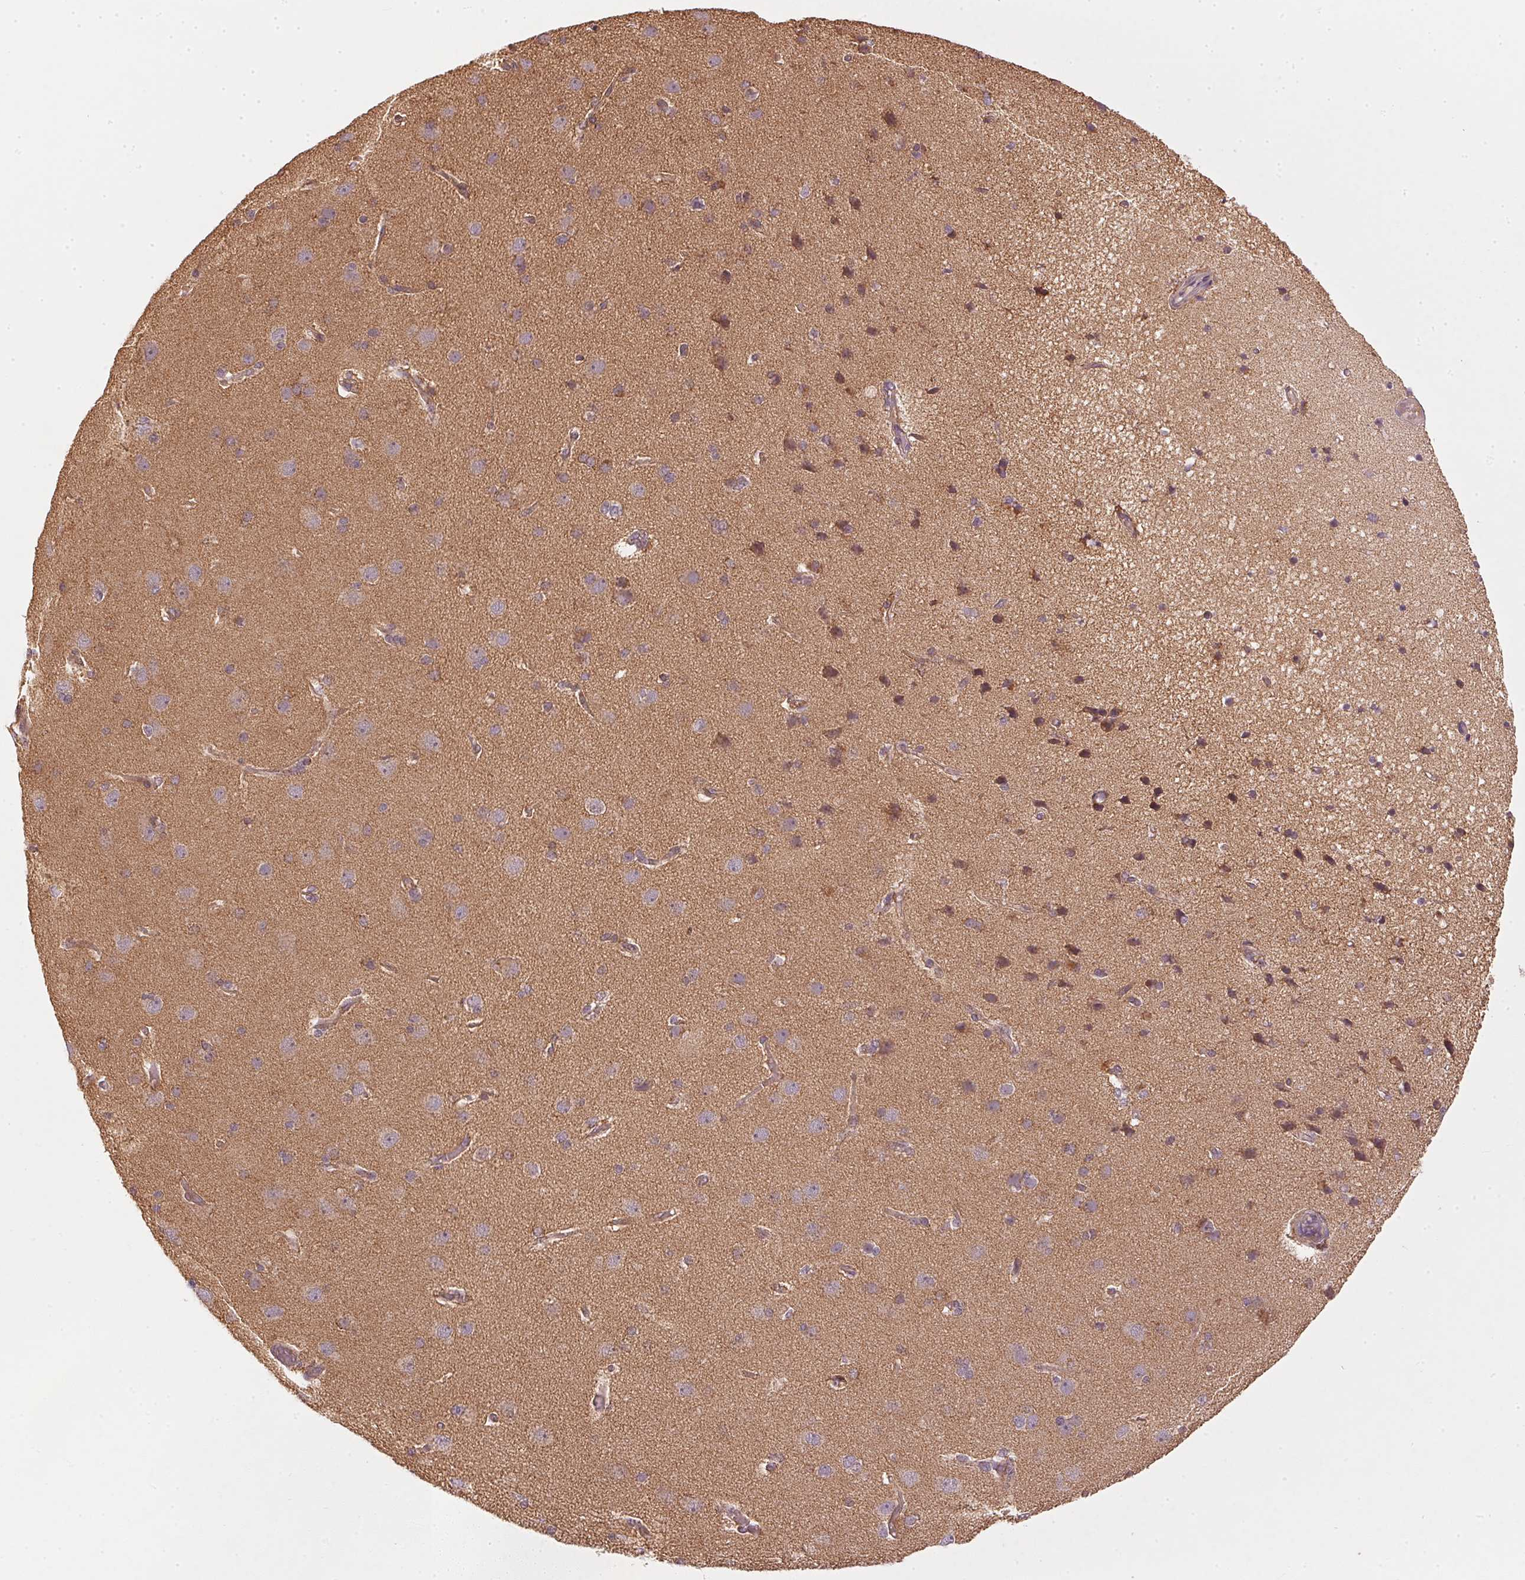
{"staining": {"intensity": "weak", "quantity": "25%-75%", "location": "cytoplasmic/membranous"}, "tissue": "cerebral cortex", "cell_type": "Endothelial cells", "image_type": "normal", "snomed": [{"axis": "morphology", "description": "Normal tissue, NOS"}, {"axis": "morphology", "description": "Glioma, malignant, High grade"}, {"axis": "topography", "description": "Cerebral cortex"}], "caption": "Protein staining by immunohistochemistry (IHC) demonstrates weak cytoplasmic/membranous expression in approximately 25%-75% of endothelial cells in unremarkable cerebral cortex.", "gene": "NADK2", "patient": {"sex": "male", "age": 71}}